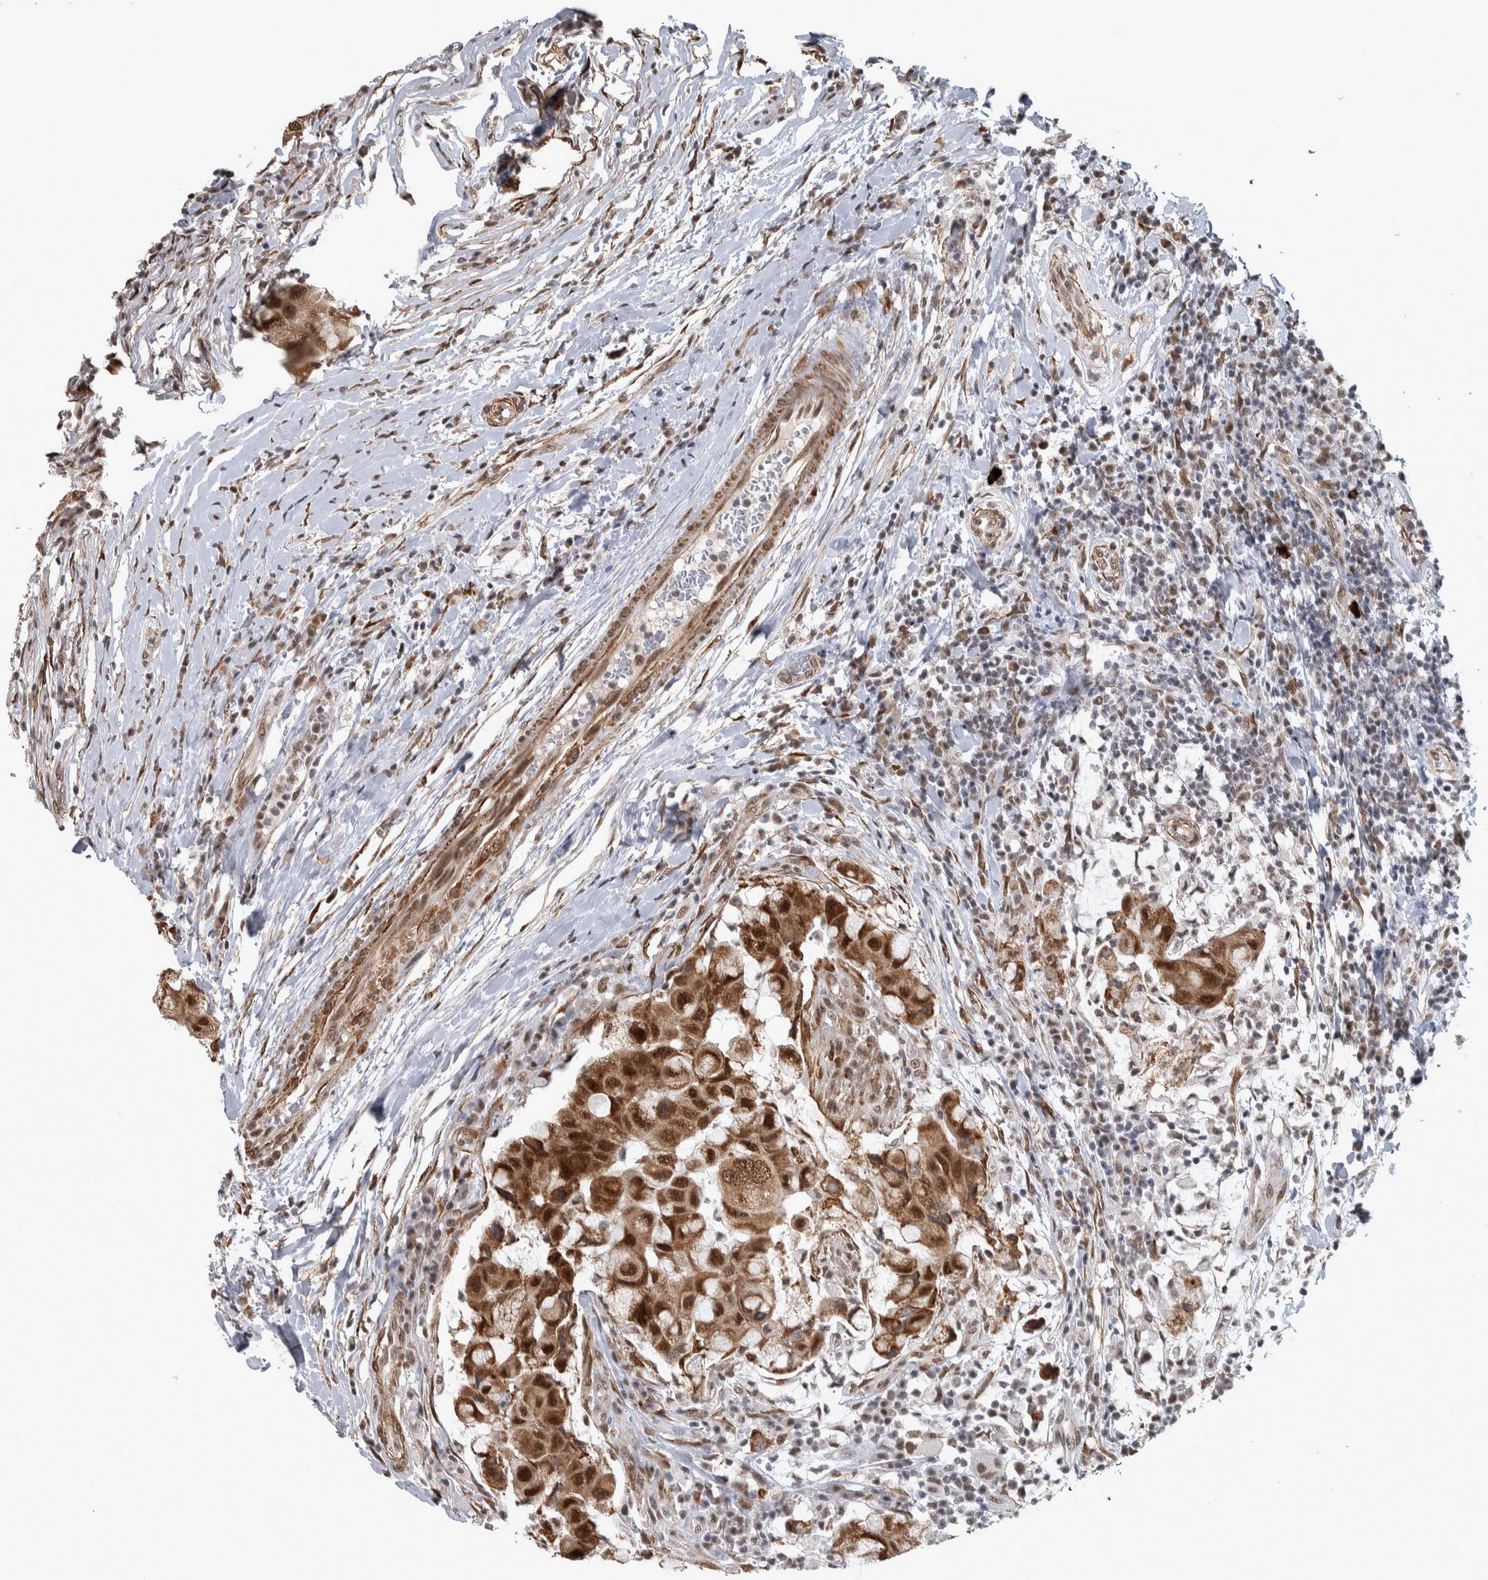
{"staining": {"intensity": "strong", "quantity": ">75%", "location": "cytoplasmic/membranous,nuclear"}, "tissue": "breast cancer", "cell_type": "Tumor cells", "image_type": "cancer", "snomed": [{"axis": "morphology", "description": "Duct carcinoma"}, {"axis": "topography", "description": "Breast"}], "caption": "IHC histopathology image of human breast cancer stained for a protein (brown), which displays high levels of strong cytoplasmic/membranous and nuclear staining in approximately >75% of tumor cells.", "gene": "DDX42", "patient": {"sex": "female", "age": 27}}